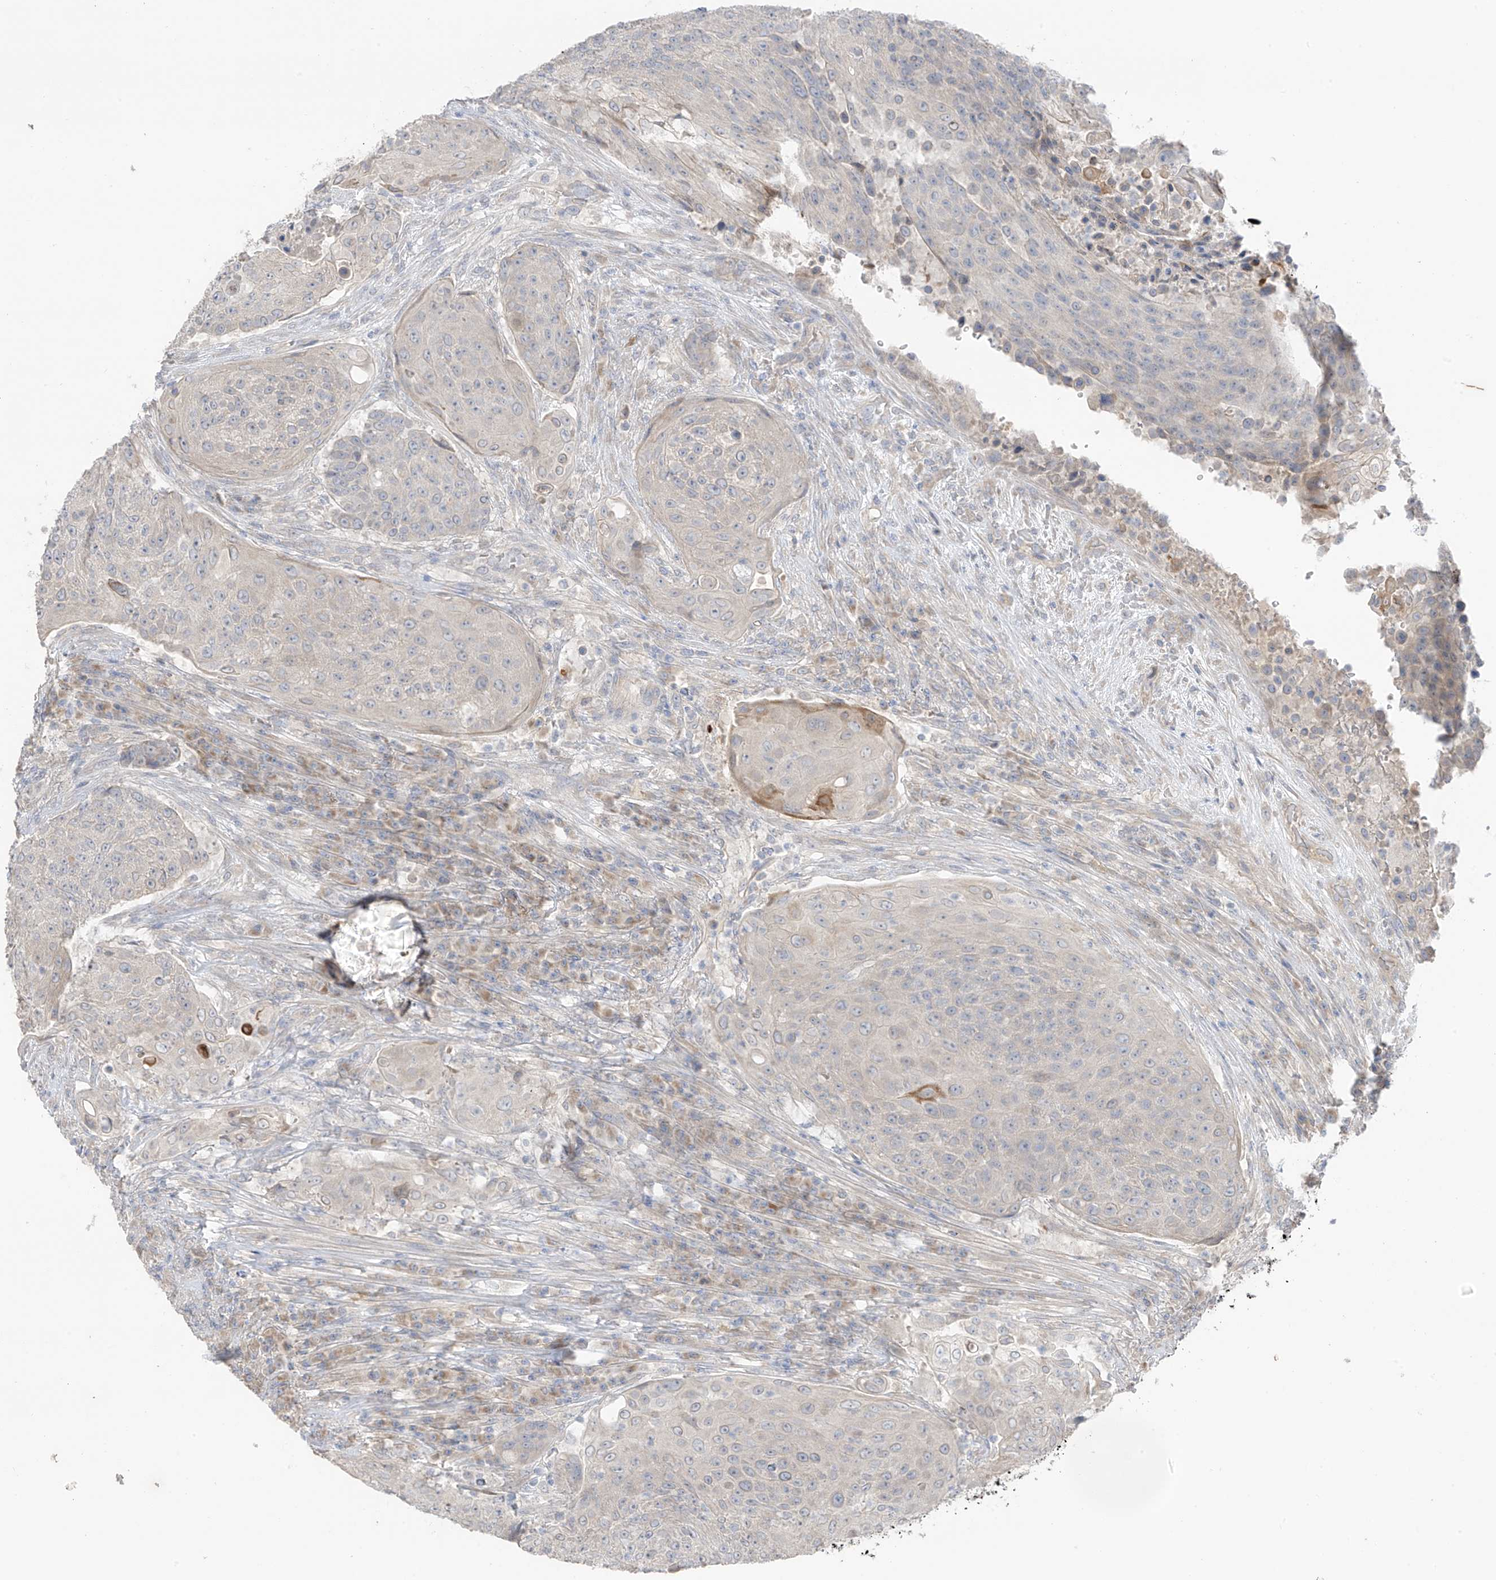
{"staining": {"intensity": "moderate", "quantity": "<25%", "location": "cytoplasmic/membranous"}, "tissue": "urothelial cancer", "cell_type": "Tumor cells", "image_type": "cancer", "snomed": [{"axis": "morphology", "description": "Urothelial carcinoma, High grade"}, {"axis": "topography", "description": "Urinary bladder"}], "caption": "Immunohistochemical staining of urothelial carcinoma (high-grade) exhibits moderate cytoplasmic/membranous protein positivity in about <25% of tumor cells.", "gene": "NALCN", "patient": {"sex": "female", "age": 63}}